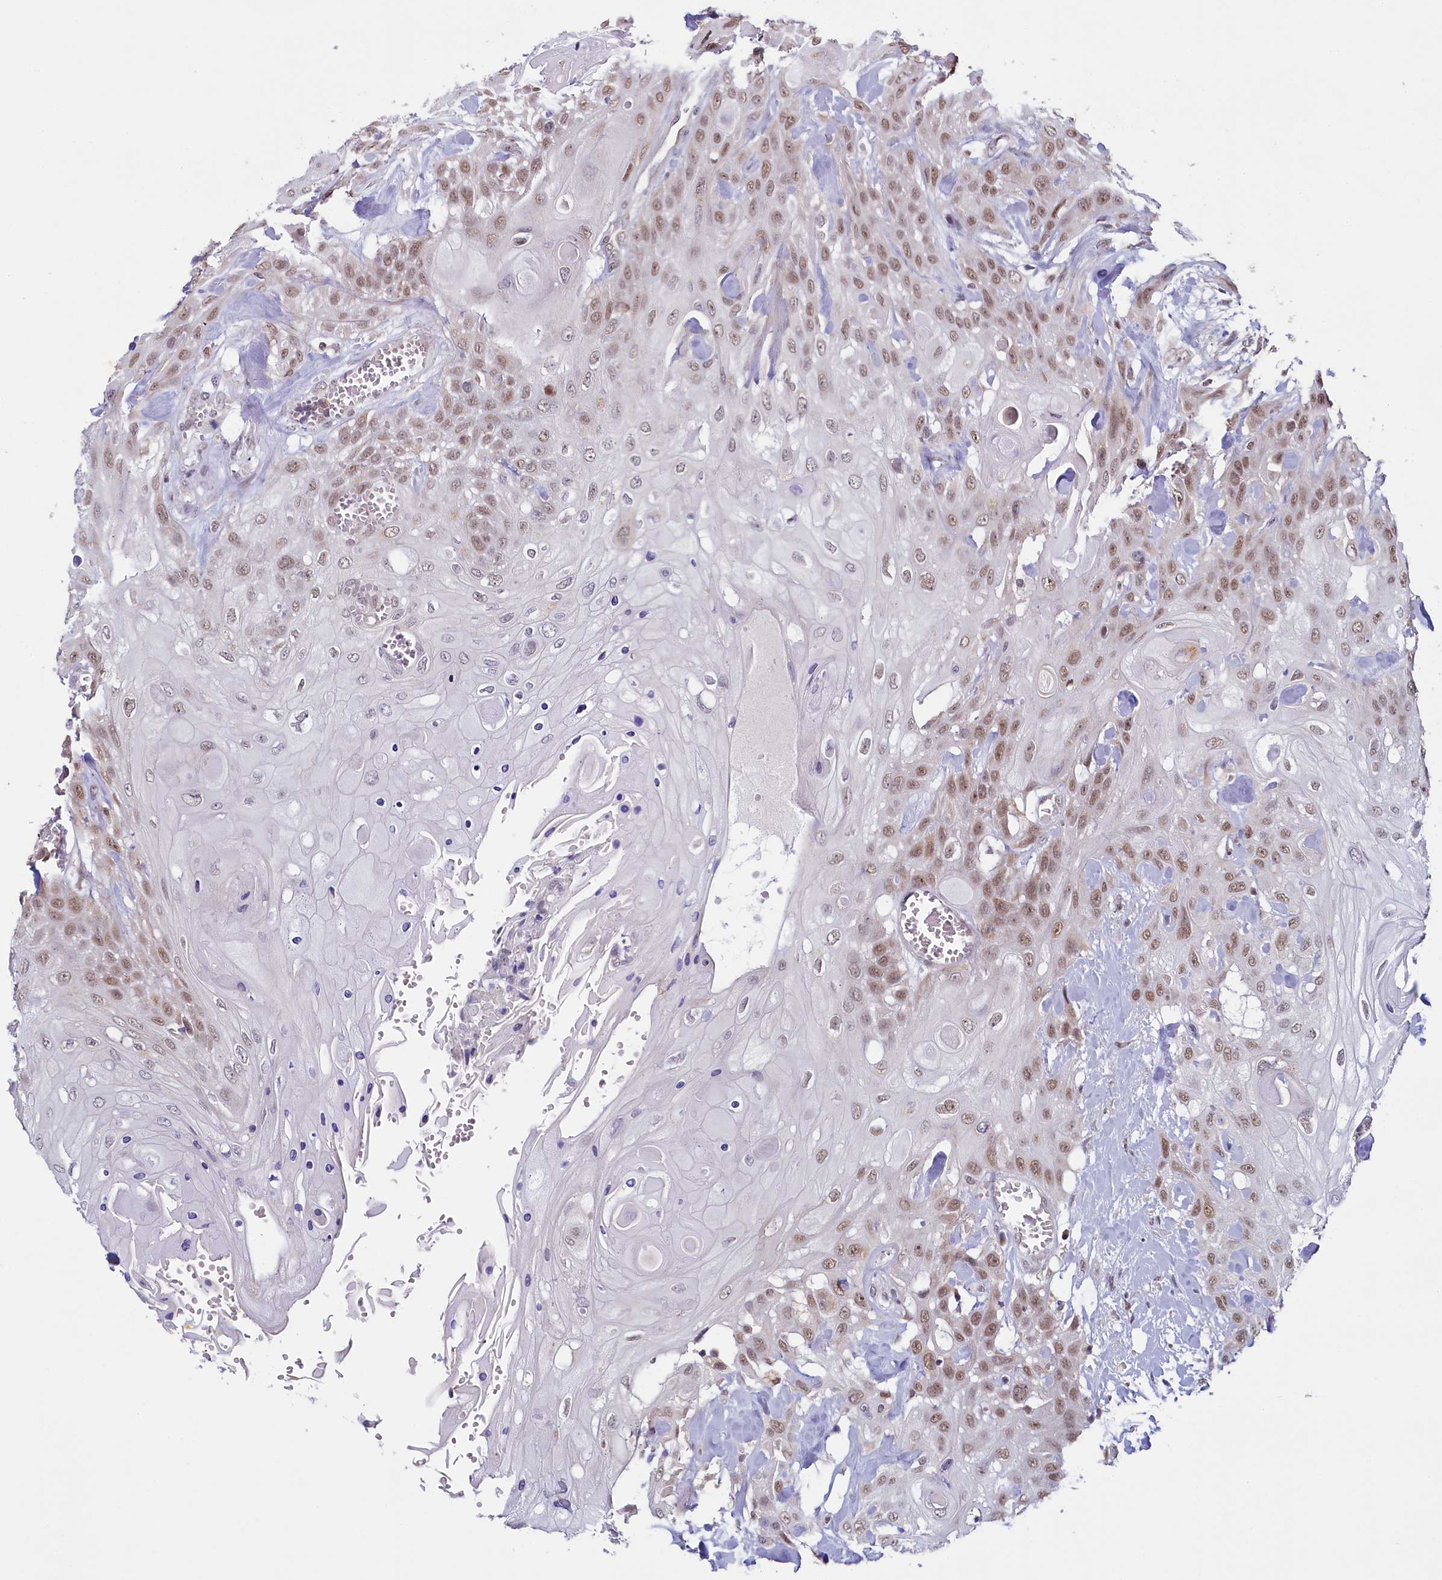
{"staining": {"intensity": "moderate", "quantity": "25%-75%", "location": "nuclear"}, "tissue": "head and neck cancer", "cell_type": "Tumor cells", "image_type": "cancer", "snomed": [{"axis": "morphology", "description": "Squamous cell carcinoma, NOS"}, {"axis": "topography", "description": "Head-Neck"}], "caption": "Immunohistochemistry (DAB (3,3'-diaminobenzidine)) staining of head and neck squamous cell carcinoma reveals moderate nuclear protein positivity in approximately 25%-75% of tumor cells. (brown staining indicates protein expression, while blue staining denotes nuclei).", "gene": "PPHLN1", "patient": {"sex": "female", "age": 43}}